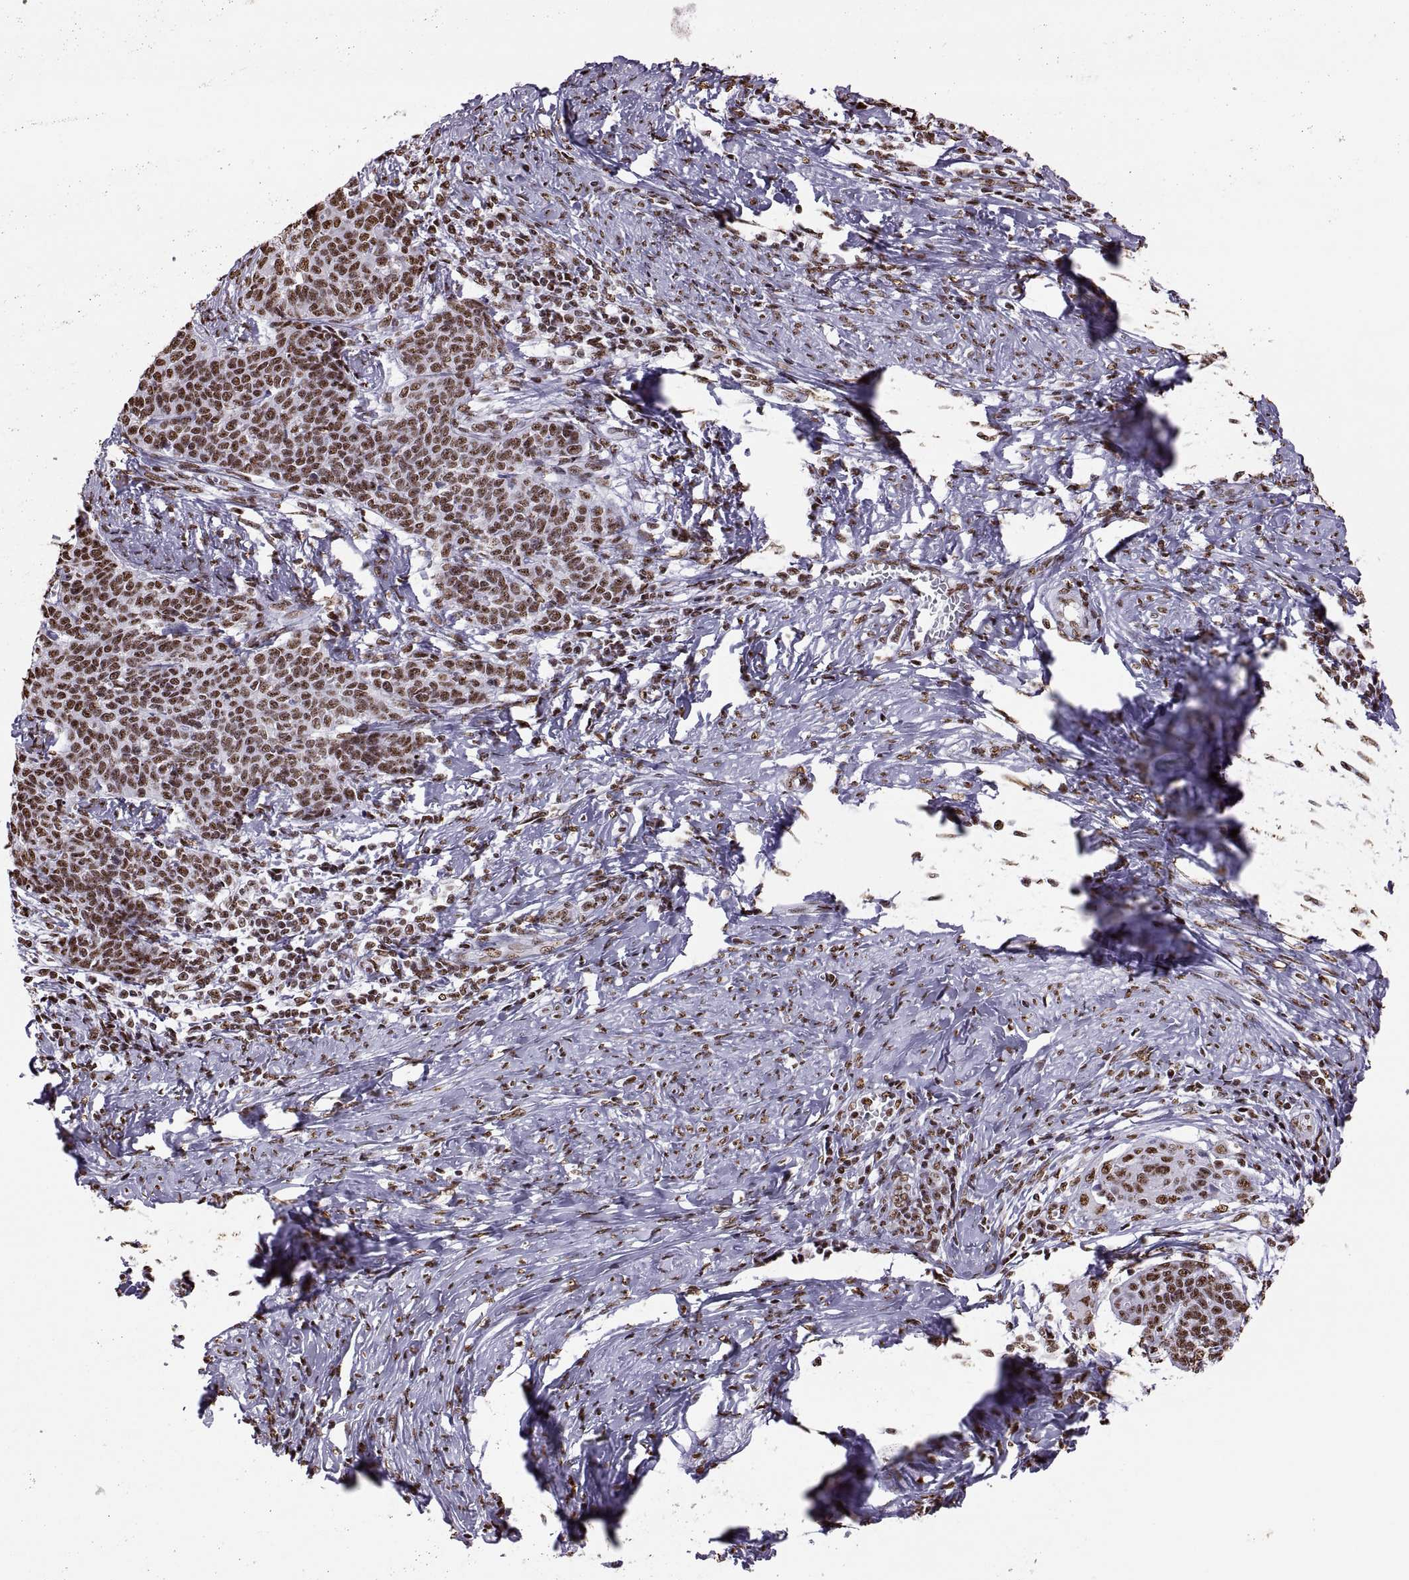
{"staining": {"intensity": "strong", "quantity": "25%-75%", "location": "nuclear"}, "tissue": "cervical cancer", "cell_type": "Tumor cells", "image_type": "cancer", "snomed": [{"axis": "morphology", "description": "Squamous cell carcinoma, NOS"}, {"axis": "topography", "description": "Cervix"}], "caption": "Immunohistochemical staining of cervical cancer exhibits high levels of strong nuclear protein positivity in about 25%-75% of tumor cells.", "gene": "SNAI1", "patient": {"sex": "female", "age": 39}}